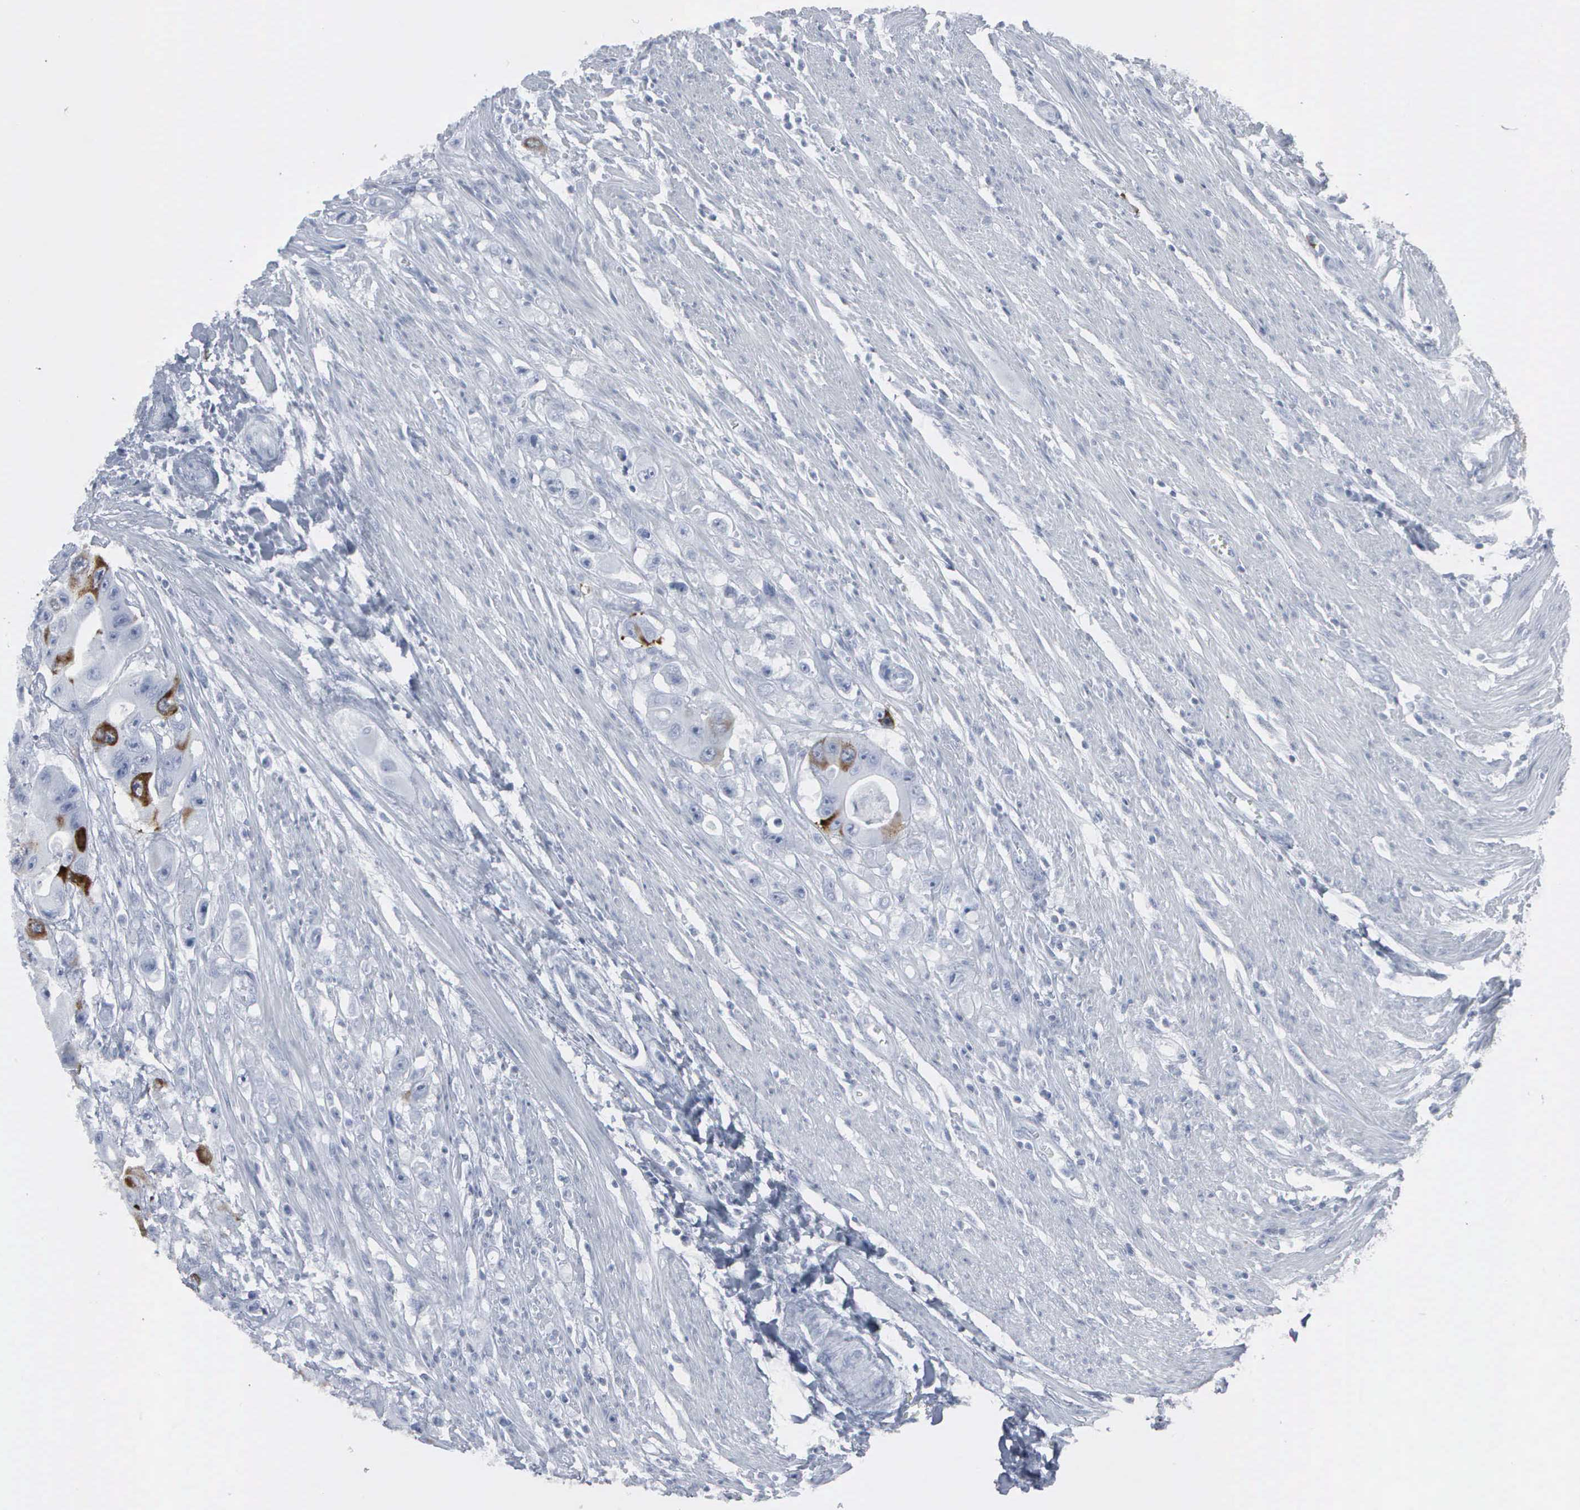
{"staining": {"intensity": "moderate", "quantity": "<25%", "location": "cytoplasmic/membranous"}, "tissue": "colorectal cancer", "cell_type": "Tumor cells", "image_type": "cancer", "snomed": [{"axis": "morphology", "description": "Adenocarcinoma, NOS"}, {"axis": "topography", "description": "Colon"}], "caption": "IHC photomicrograph of human colorectal cancer stained for a protein (brown), which shows low levels of moderate cytoplasmic/membranous expression in about <25% of tumor cells.", "gene": "CCNB1", "patient": {"sex": "female", "age": 46}}